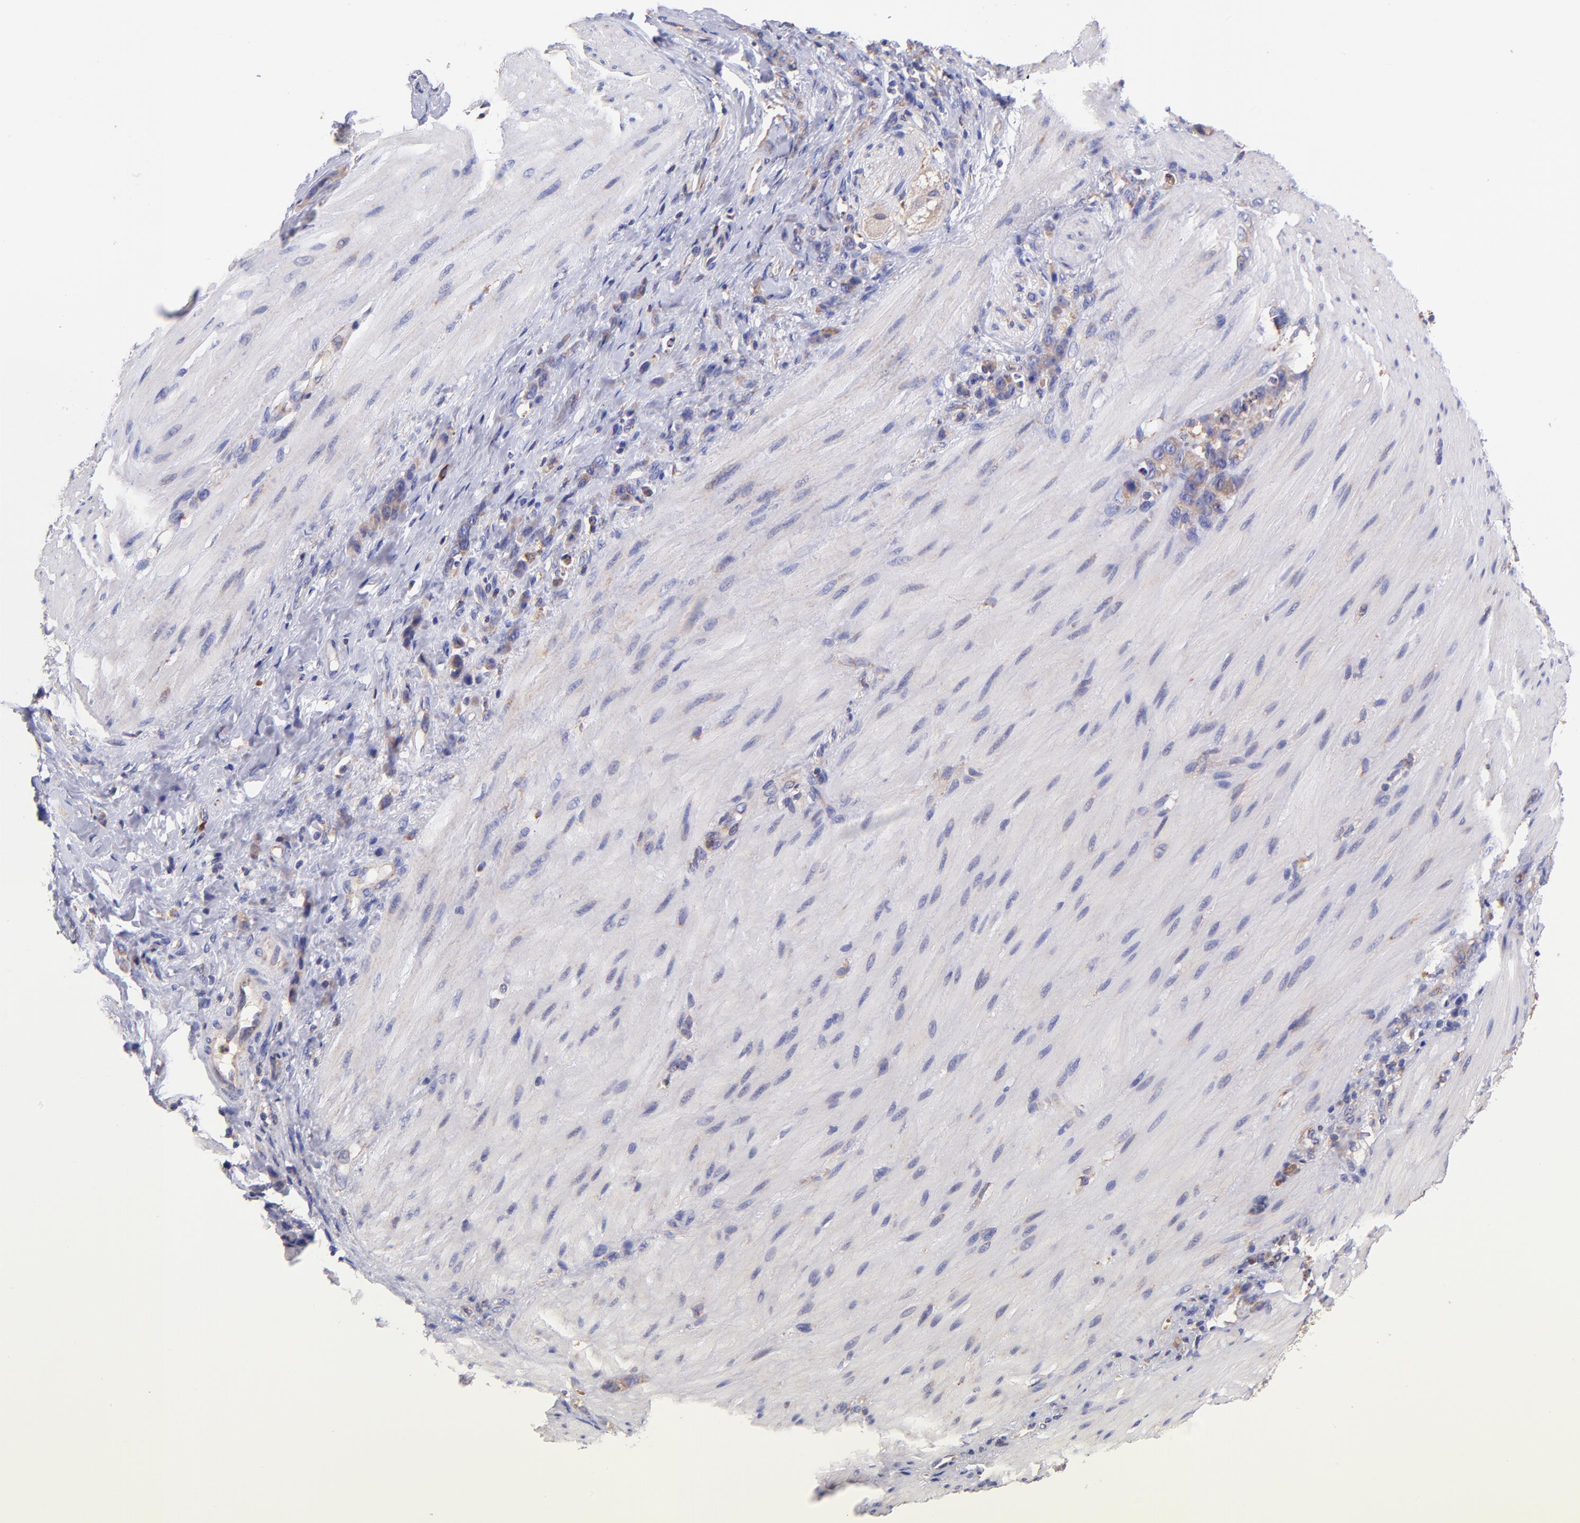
{"staining": {"intensity": "weak", "quantity": ">75%", "location": "cytoplasmic/membranous"}, "tissue": "stomach cancer", "cell_type": "Tumor cells", "image_type": "cancer", "snomed": [{"axis": "morphology", "description": "Normal tissue, NOS"}, {"axis": "morphology", "description": "Adenocarcinoma, NOS"}, {"axis": "topography", "description": "Stomach"}], "caption": "The micrograph reveals a brown stain indicating the presence of a protein in the cytoplasmic/membranous of tumor cells in stomach cancer. The protein is shown in brown color, while the nuclei are stained blue.", "gene": "PREX1", "patient": {"sex": "male", "age": 82}}